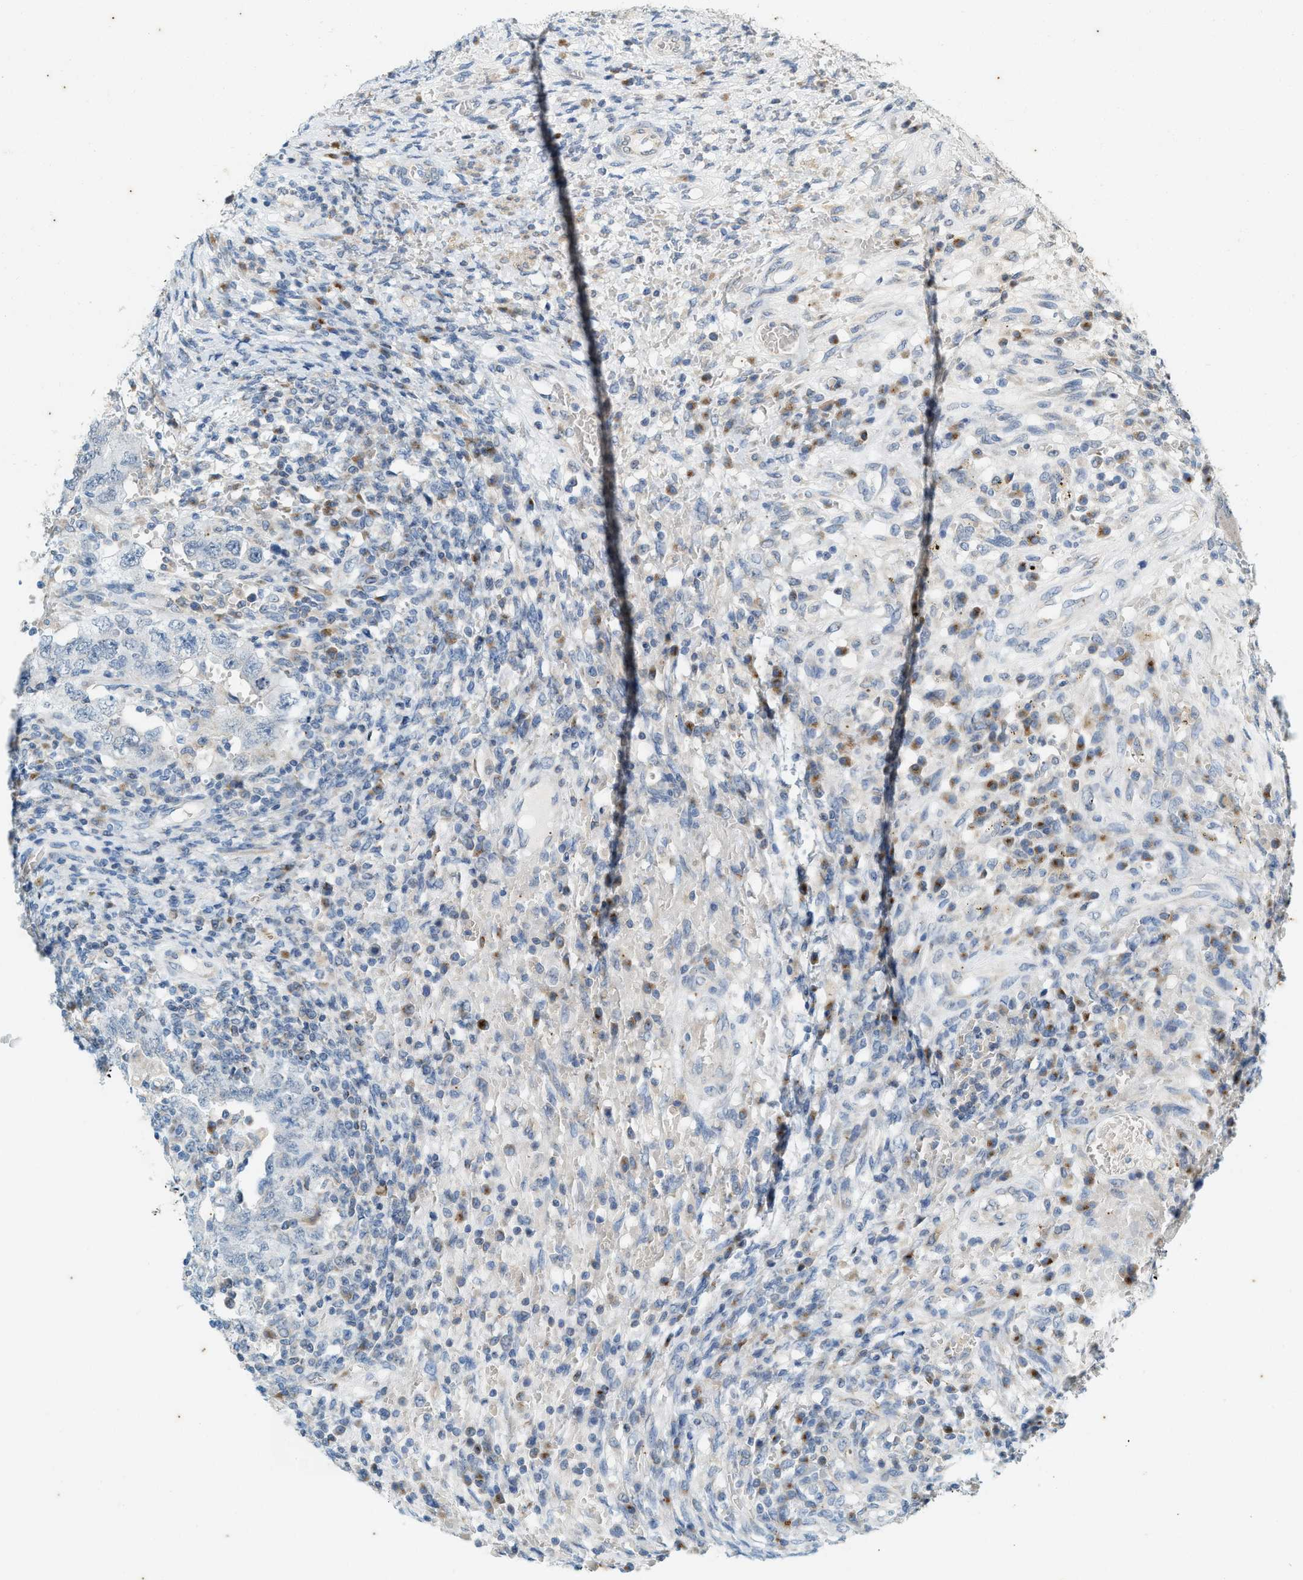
{"staining": {"intensity": "negative", "quantity": "none", "location": "none"}, "tissue": "testis cancer", "cell_type": "Tumor cells", "image_type": "cancer", "snomed": [{"axis": "morphology", "description": "Carcinoma, Embryonal, NOS"}, {"axis": "topography", "description": "Testis"}], "caption": "Testis cancer was stained to show a protein in brown. There is no significant expression in tumor cells.", "gene": "CHPF2", "patient": {"sex": "male", "age": 26}}